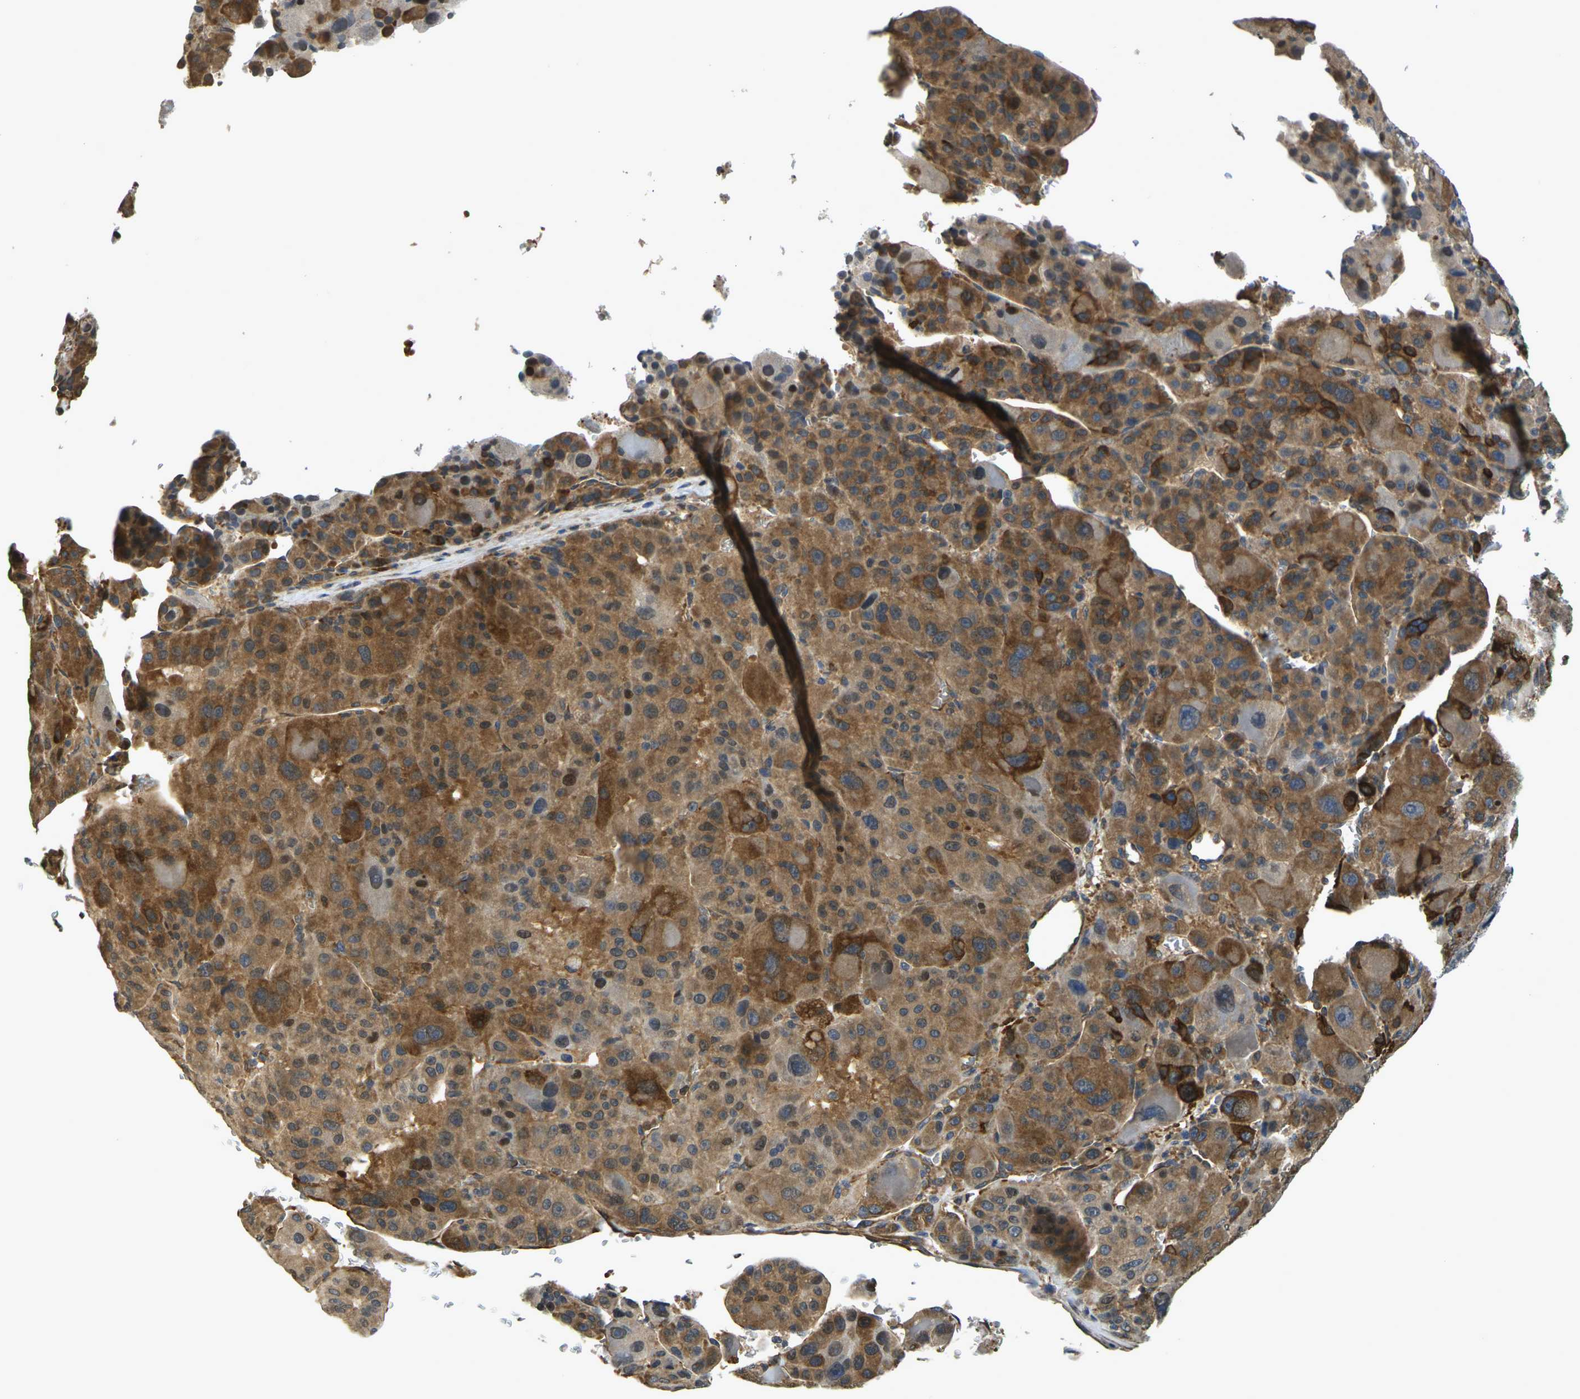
{"staining": {"intensity": "moderate", "quantity": "25%-75%", "location": "cytoplasmic/membranous"}, "tissue": "liver cancer", "cell_type": "Tumor cells", "image_type": "cancer", "snomed": [{"axis": "morphology", "description": "Carcinoma, Hepatocellular, NOS"}, {"axis": "topography", "description": "Liver"}], "caption": "About 25%-75% of tumor cells in human hepatocellular carcinoma (liver) exhibit moderate cytoplasmic/membranous protein positivity as visualized by brown immunohistochemical staining.", "gene": "CAST", "patient": {"sex": "male", "age": 76}}